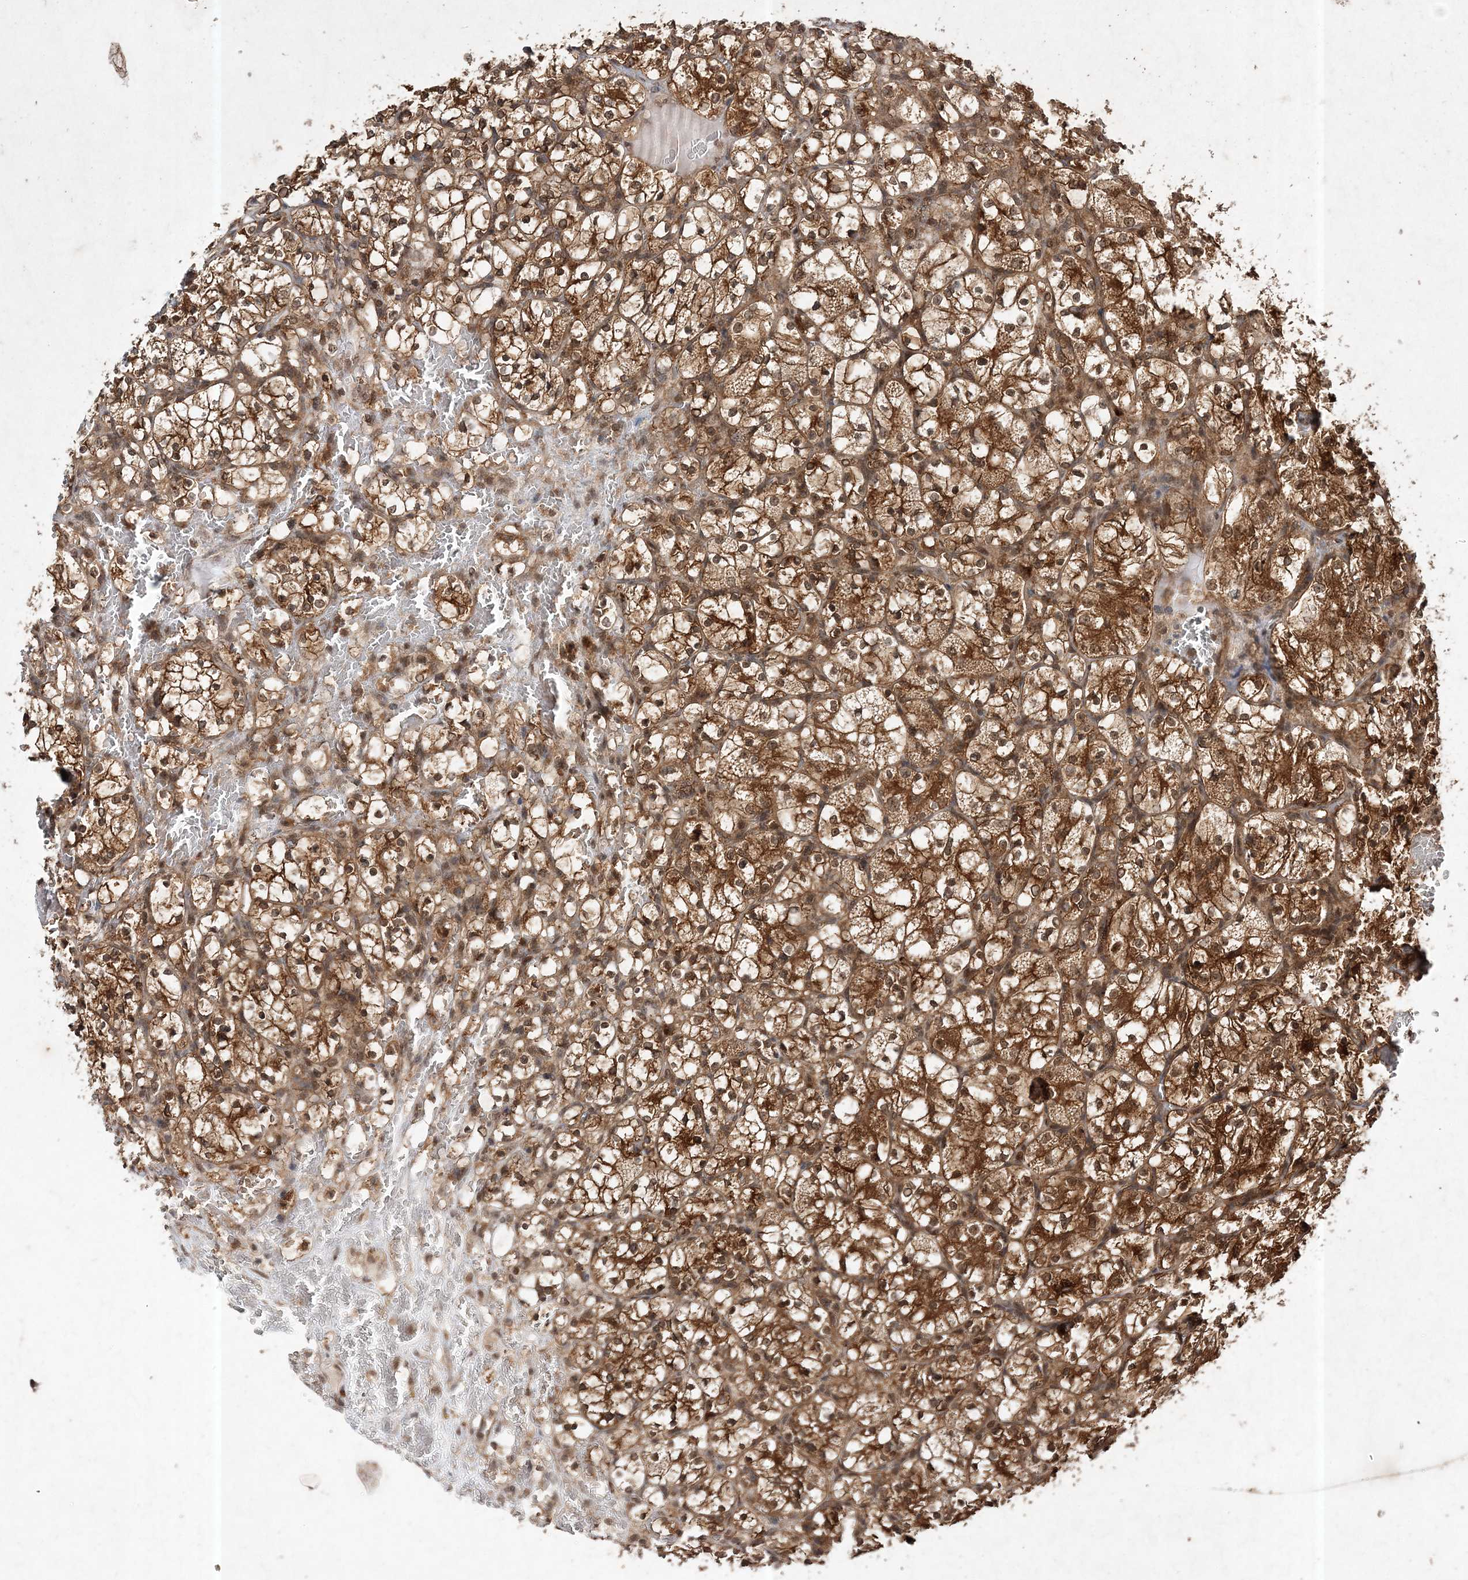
{"staining": {"intensity": "moderate", "quantity": ">75%", "location": "cytoplasmic/membranous,nuclear"}, "tissue": "renal cancer", "cell_type": "Tumor cells", "image_type": "cancer", "snomed": [{"axis": "morphology", "description": "Adenocarcinoma, NOS"}, {"axis": "topography", "description": "Kidney"}], "caption": "Adenocarcinoma (renal) tissue reveals moderate cytoplasmic/membranous and nuclear expression in about >75% of tumor cells The staining was performed using DAB to visualize the protein expression in brown, while the nuclei were stained in blue with hematoxylin (Magnification: 20x).", "gene": "NIF3L1", "patient": {"sex": "female", "age": 69}}